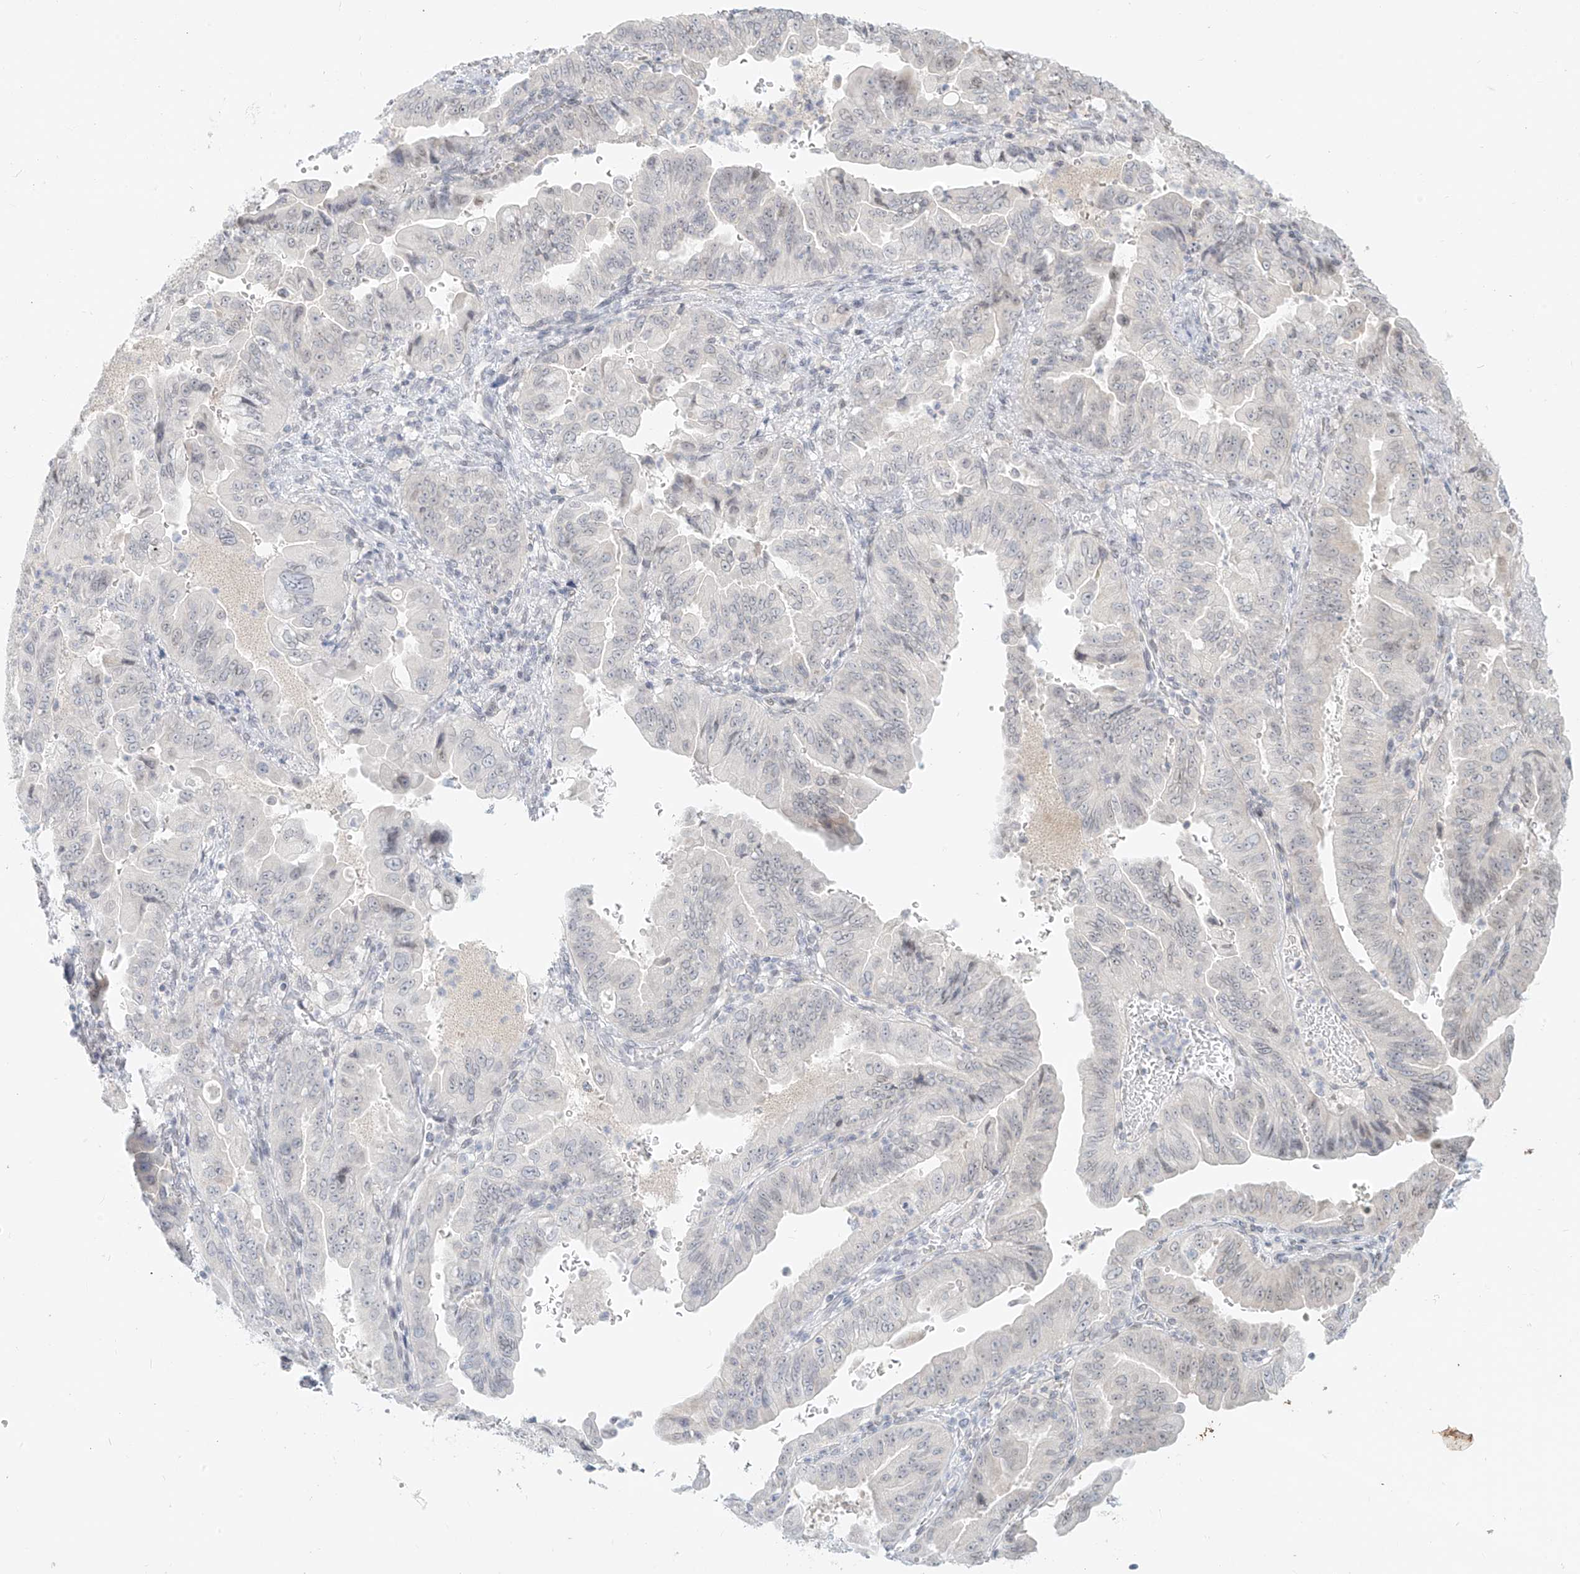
{"staining": {"intensity": "negative", "quantity": "none", "location": "none"}, "tissue": "pancreatic cancer", "cell_type": "Tumor cells", "image_type": "cancer", "snomed": [{"axis": "morphology", "description": "Adenocarcinoma, NOS"}, {"axis": "topography", "description": "Pancreas"}], "caption": "High power microscopy photomicrograph of an immunohistochemistry (IHC) micrograph of pancreatic cancer (adenocarcinoma), revealing no significant expression in tumor cells. The staining is performed using DAB brown chromogen with nuclei counter-stained in using hematoxylin.", "gene": "OSBPL7", "patient": {"sex": "male", "age": 70}}